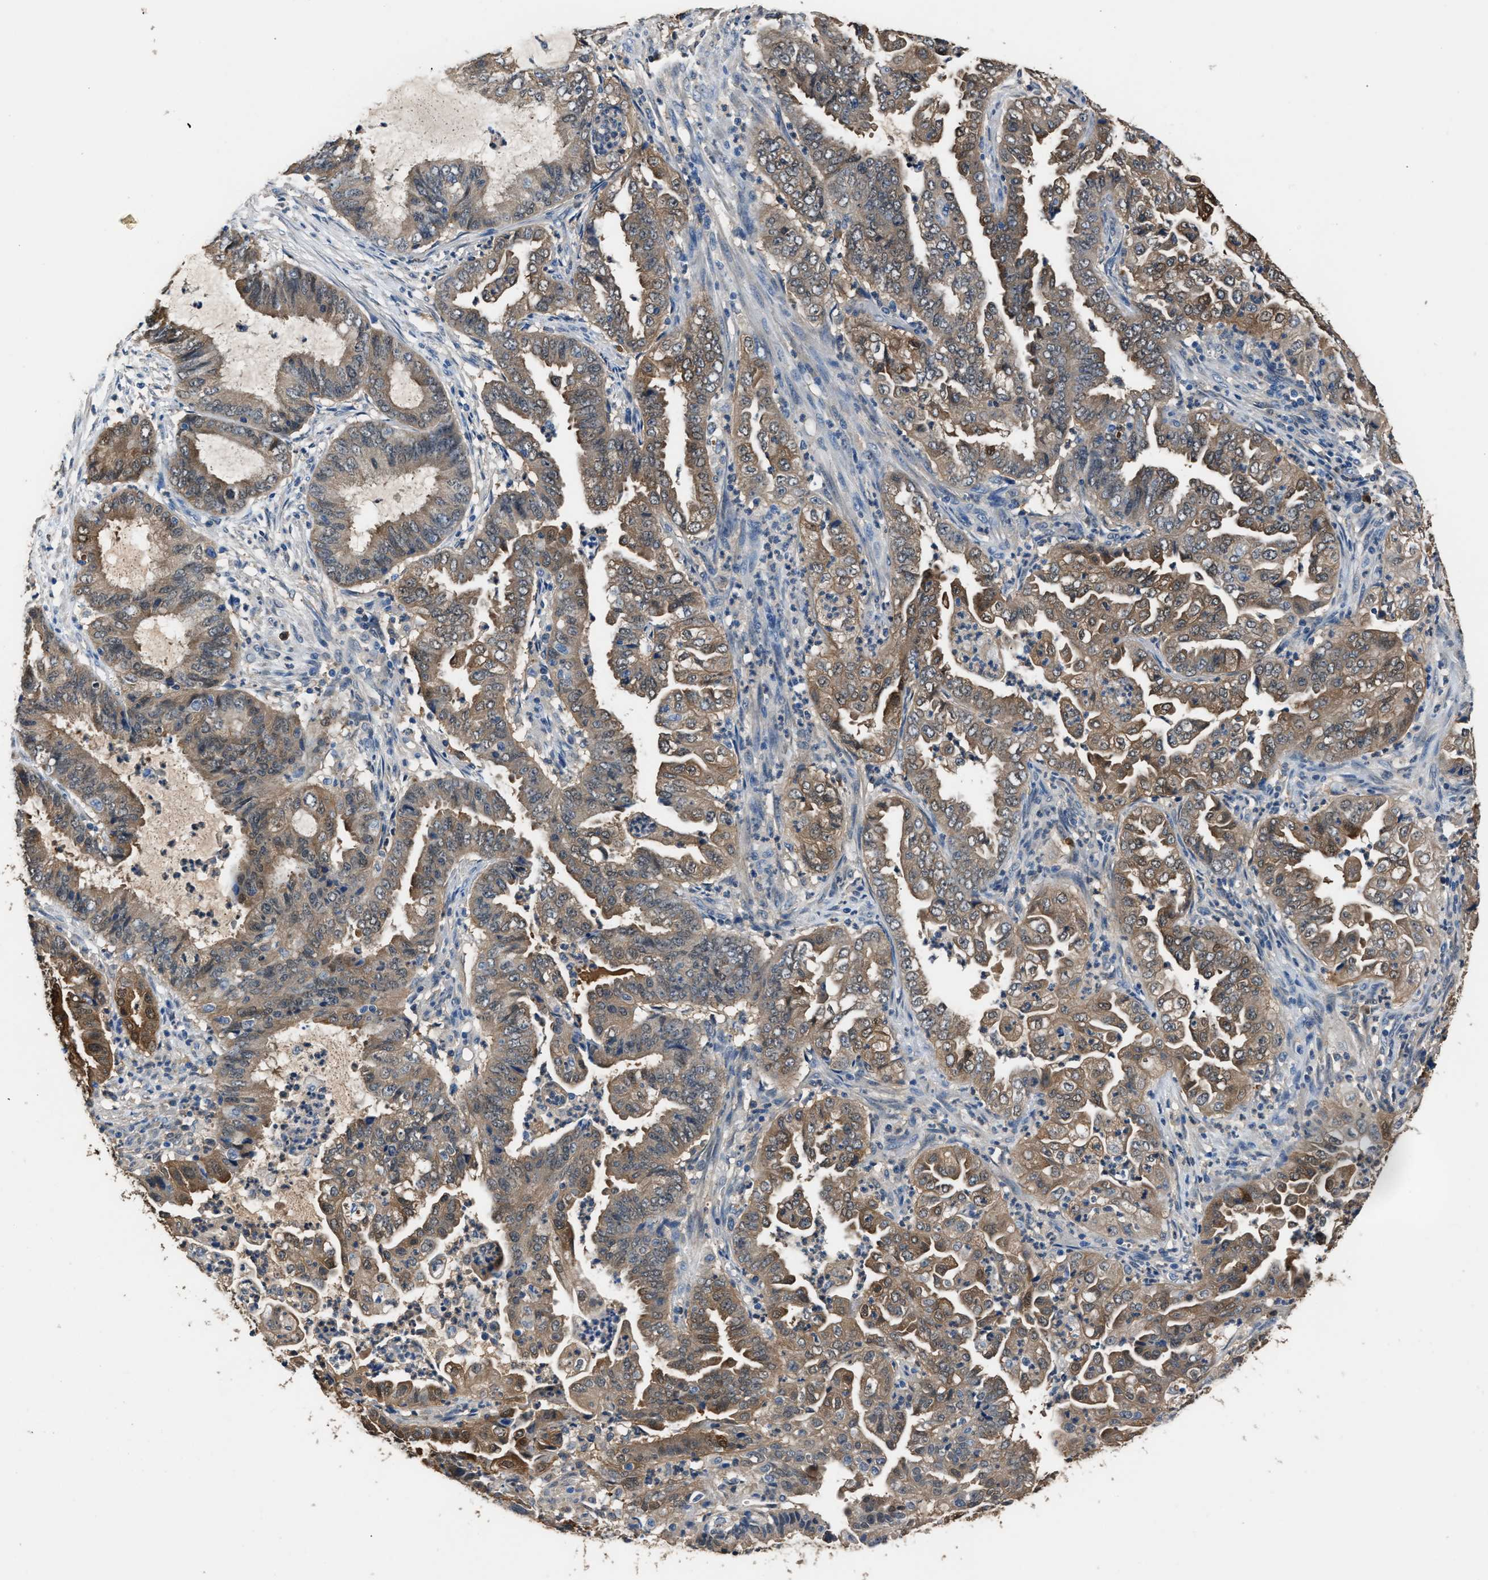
{"staining": {"intensity": "moderate", "quantity": ">75%", "location": "cytoplasmic/membranous"}, "tissue": "endometrial cancer", "cell_type": "Tumor cells", "image_type": "cancer", "snomed": [{"axis": "morphology", "description": "Adenocarcinoma, NOS"}, {"axis": "topography", "description": "Endometrium"}], "caption": "A micrograph of endometrial cancer (adenocarcinoma) stained for a protein demonstrates moderate cytoplasmic/membranous brown staining in tumor cells. (Brightfield microscopy of DAB IHC at high magnification).", "gene": "GSTP1", "patient": {"sex": "female", "age": 51}}